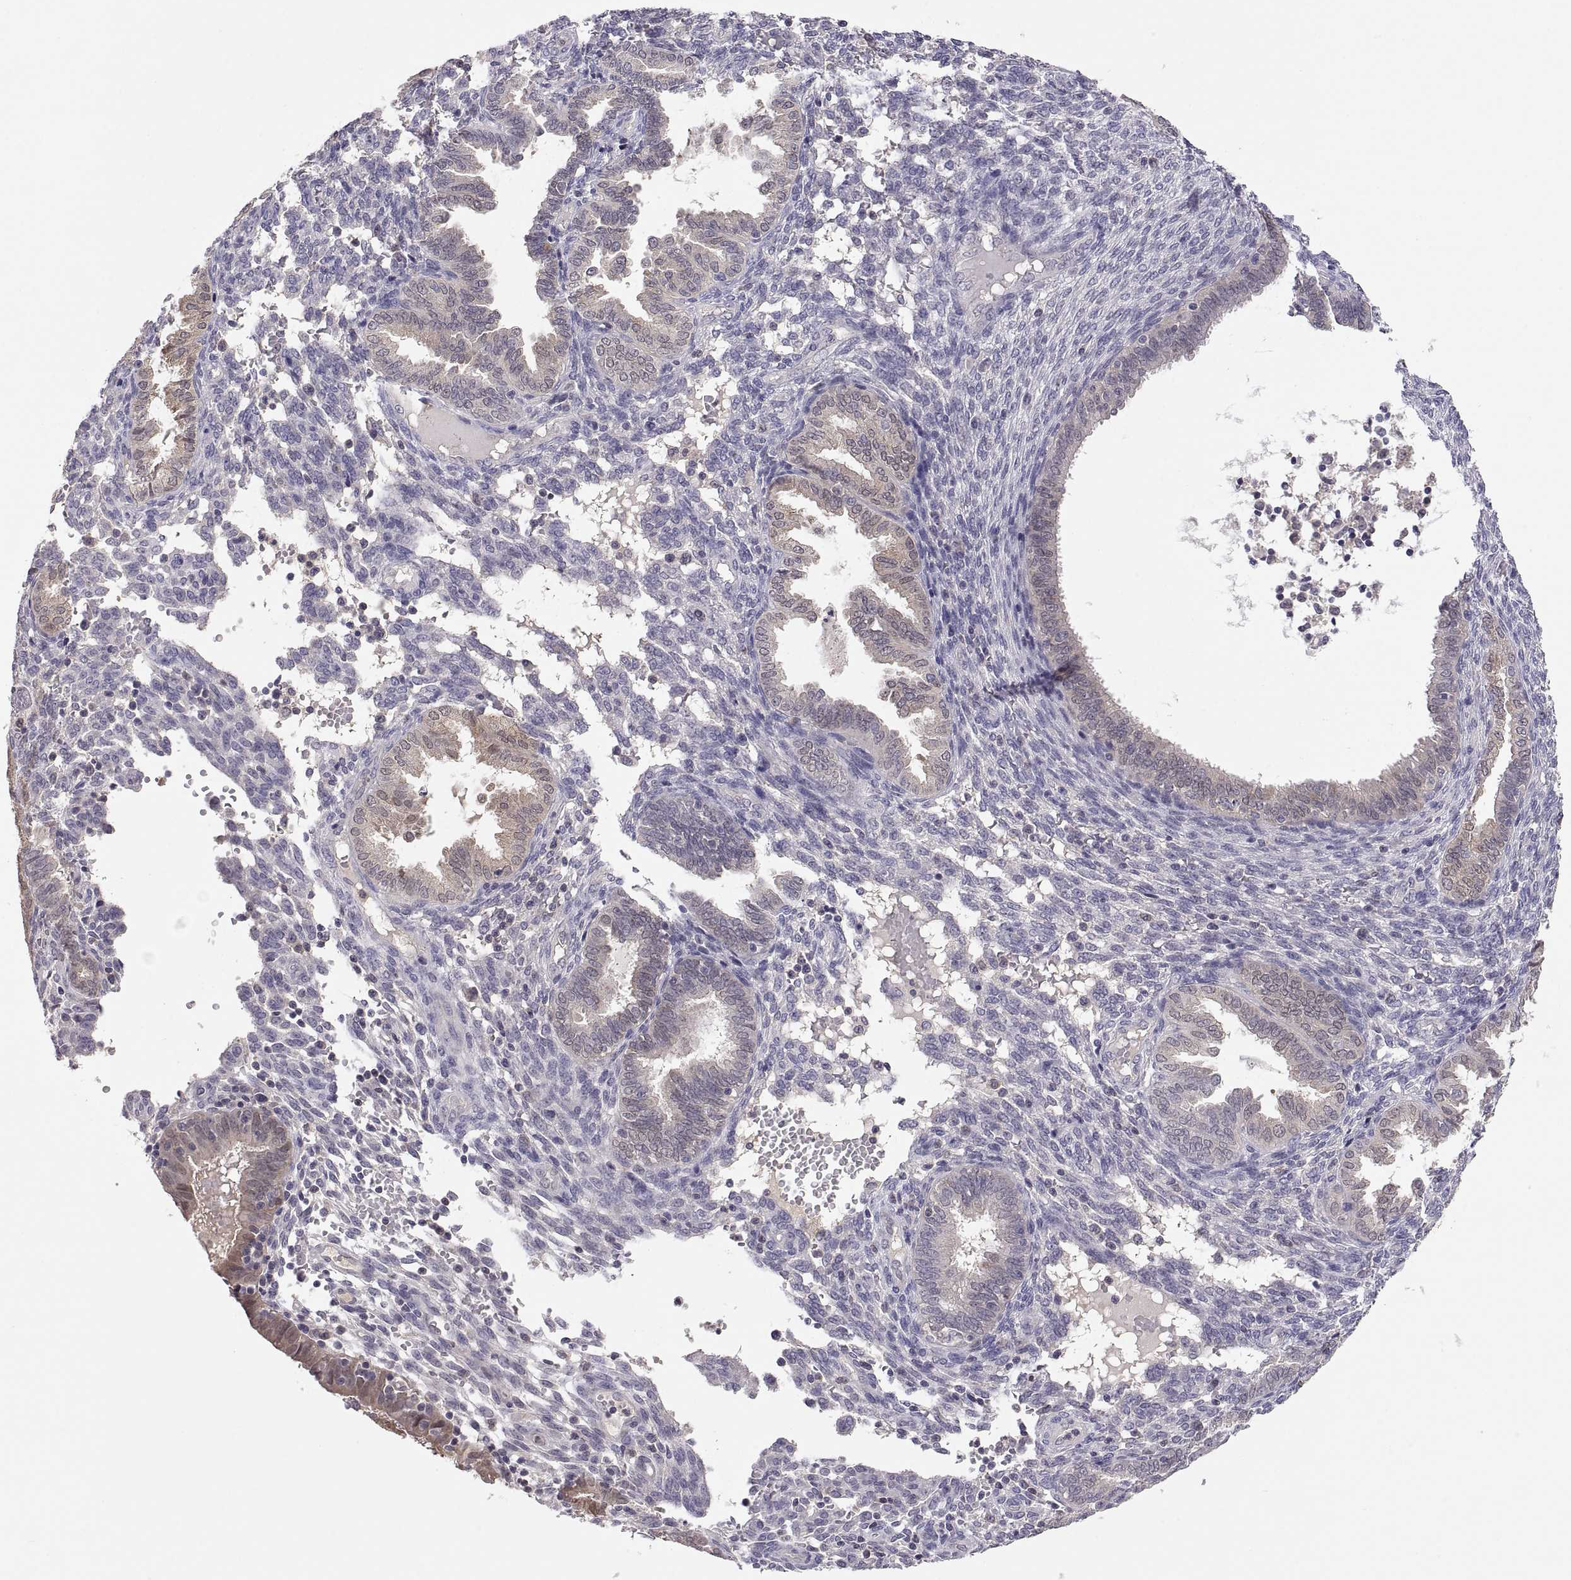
{"staining": {"intensity": "negative", "quantity": "none", "location": "none"}, "tissue": "endometrium", "cell_type": "Cells in endometrial stroma", "image_type": "normal", "snomed": [{"axis": "morphology", "description": "Normal tissue, NOS"}, {"axis": "topography", "description": "Endometrium"}], "caption": "Cells in endometrial stroma are negative for protein expression in benign human endometrium. Brightfield microscopy of immunohistochemistry (IHC) stained with DAB (brown) and hematoxylin (blue), captured at high magnification.", "gene": "FGF9", "patient": {"sex": "female", "age": 42}}